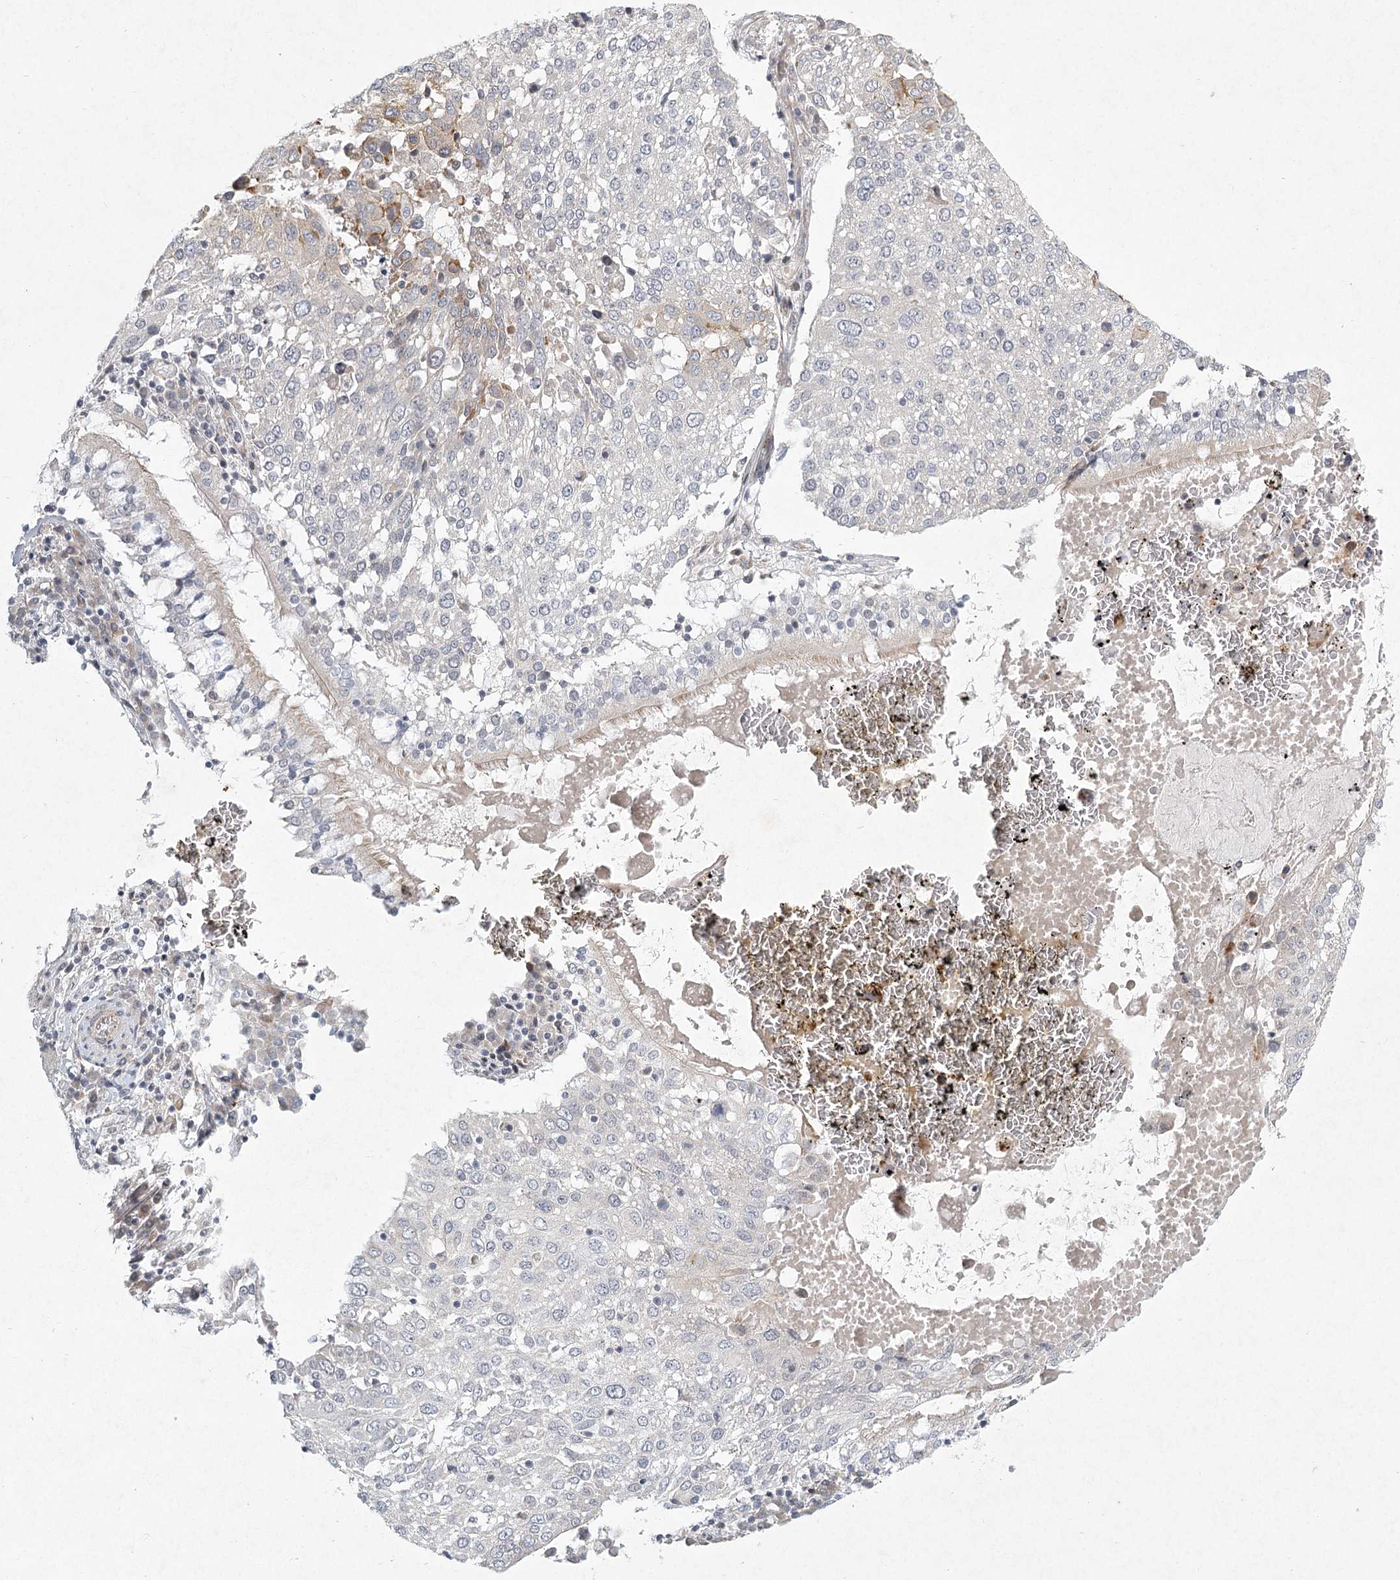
{"staining": {"intensity": "negative", "quantity": "none", "location": "none"}, "tissue": "lung cancer", "cell_type": "Tumor cells", "image_type": "cancer", "snomed": [{"axis": "morphology", "description": "Squamous cell carcinoma, NOS"}, {"axis": "topography", "description": "Lung"}], "caption": "Photomicrograph shows no protein expression in tumor cells of lung cancer tissue. (Brightfield microscopy of DAB IHC at high magnification).", "gene": "MEPE", "patient": {"sex": "male", "age": 65}}